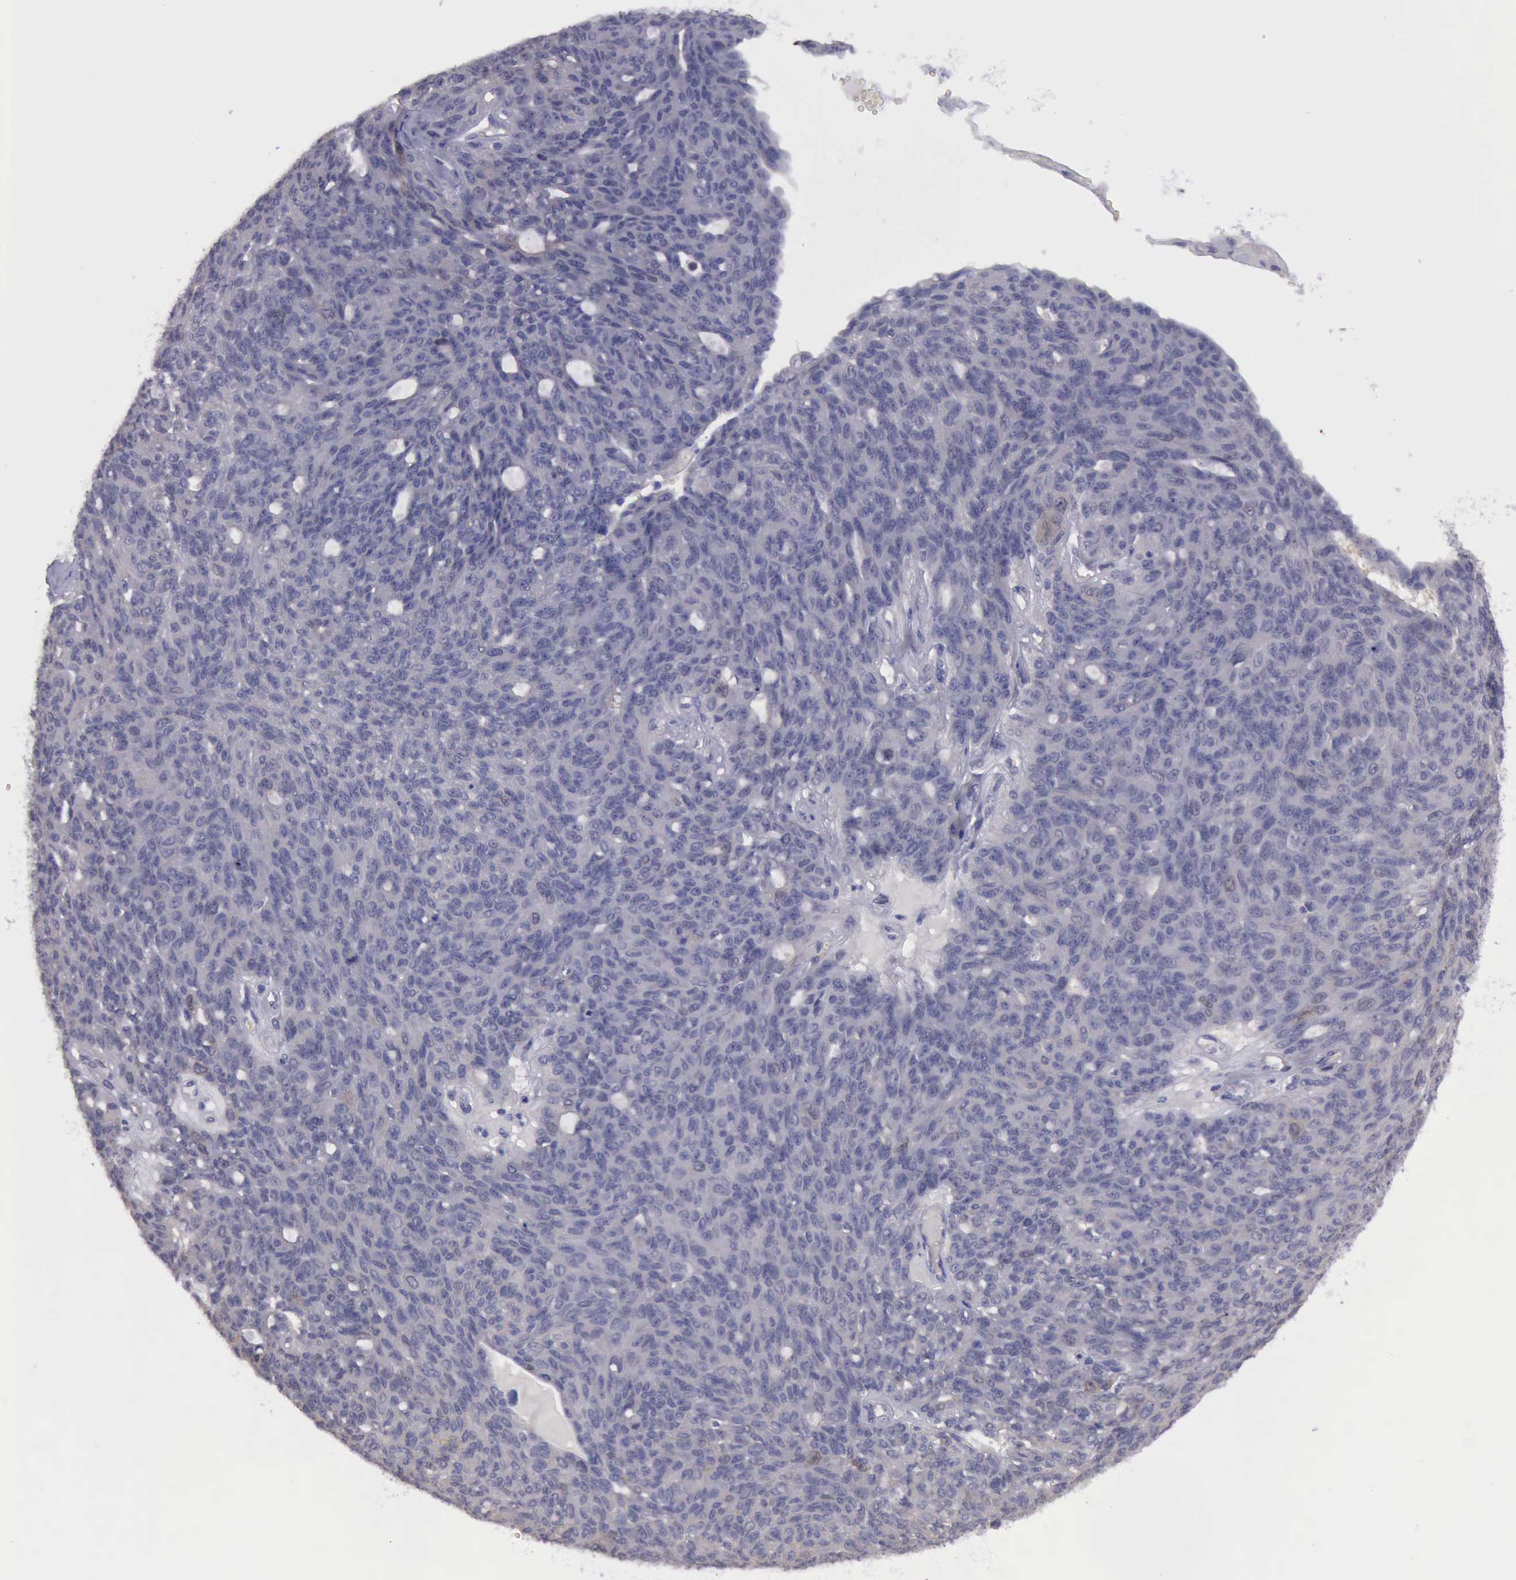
{"staining": {"intensity": "negative", "quantity": "none", "location": "none"}, "tissue": "ovarian cancer", "cell_type": "Tumor cells", "image_type": "cancer", "snomed": [{"axis": "morphology", "description": "Carcinoma, endometroid"}, {"axis": "topography", "description": "Ovary"}], "caption": "This is an immunohistochemistry (IHC) image of human ovarian endometroid carcinoma. There is no expression in tumor cells.", "gene": "CEP128", "patient": {"sex": "female", "age": 60}}